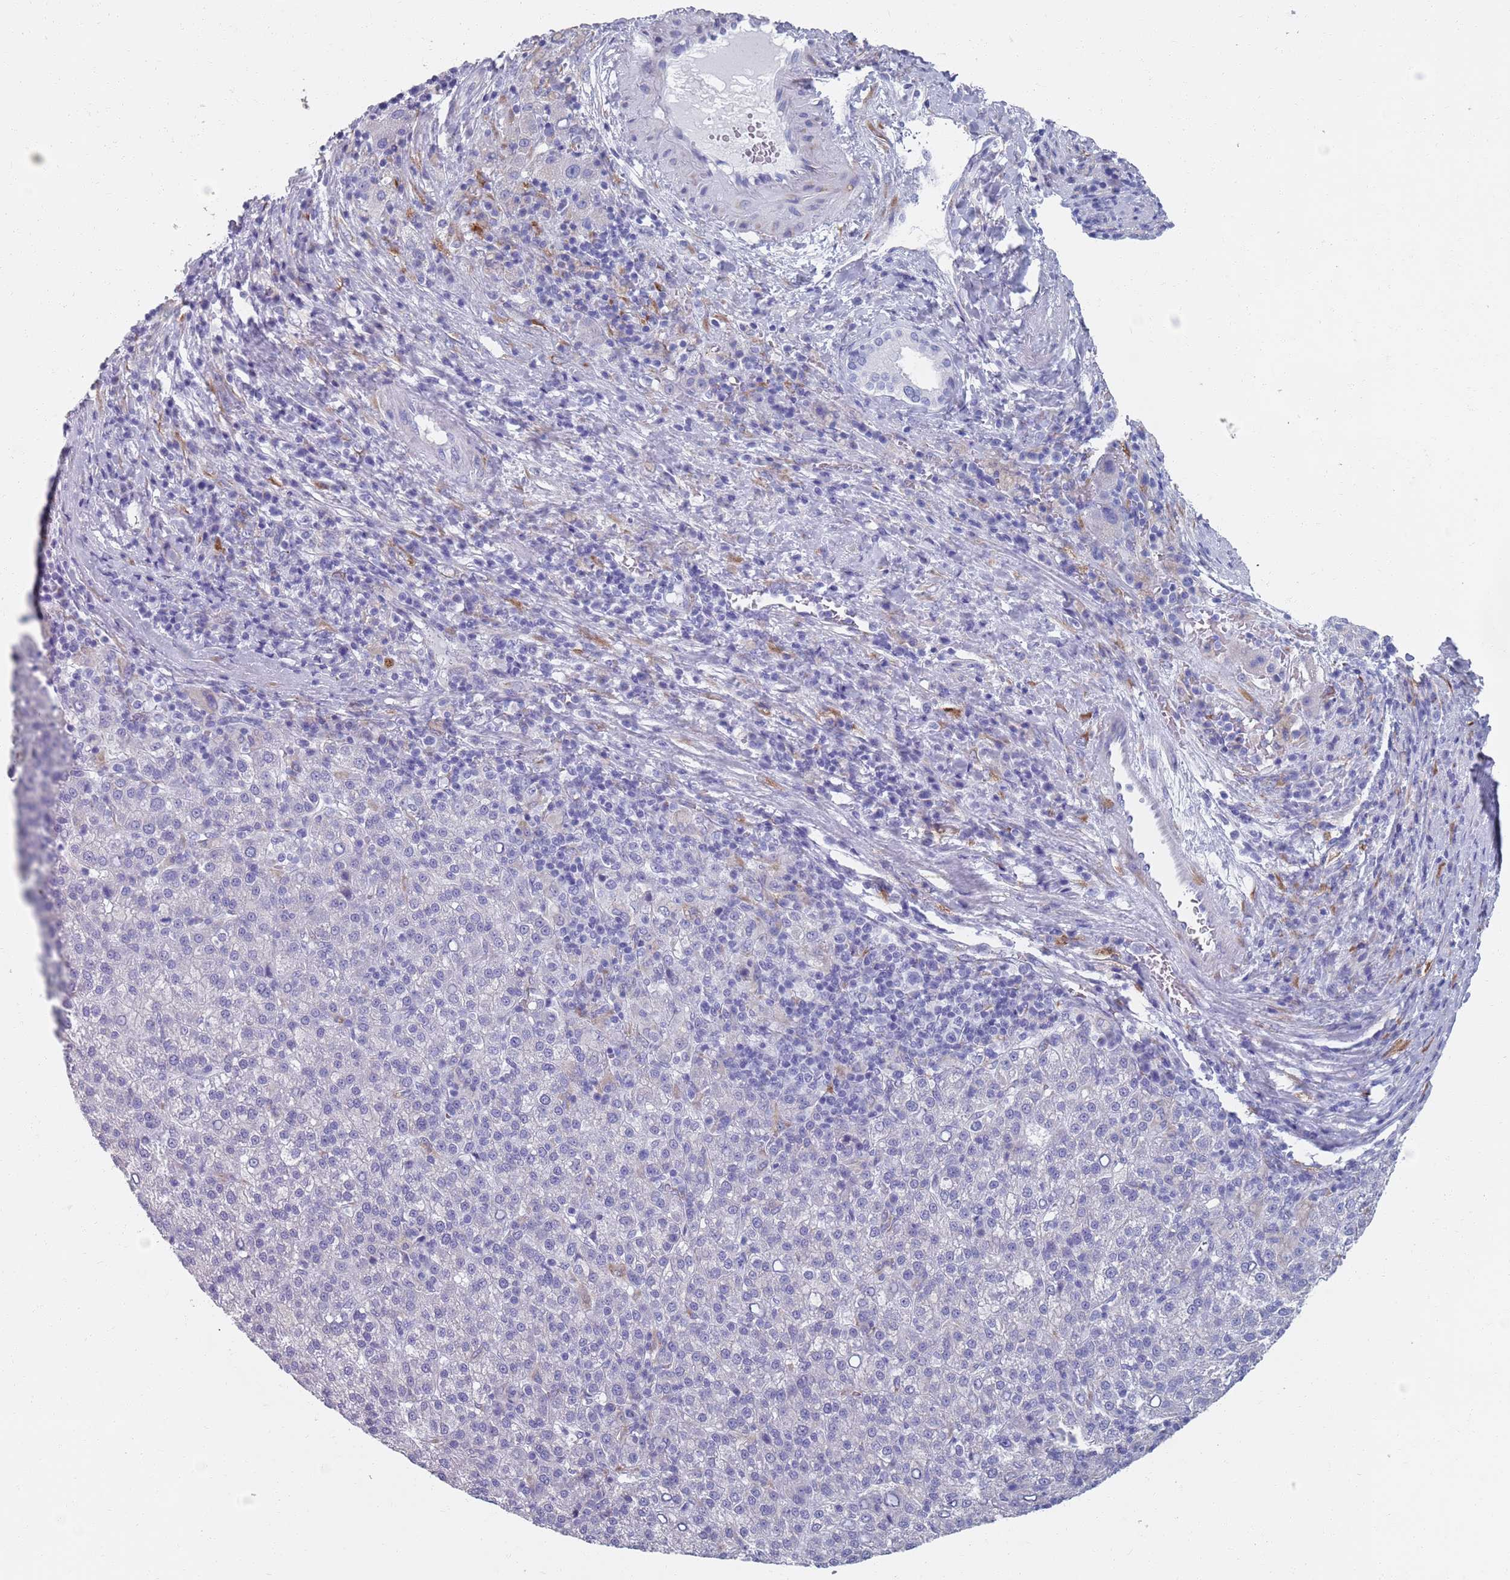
{"staining": {"intensity": "negative", "quantity": "none", "location": "none"}, "tissue": "liver cancer", "cell_type": "Tumor cells", "image_type": "cancer", "snomed": [{"axis": "morphology", "description": "Carcinoma, Hepatocellular, NOS"}, {"axis": "topography", "description": "Liver"}], "caption": "Tumor cells are negative for brown protein staining in liver hepatocellular carcinoma.", "gene": "PLOD1", "patient": {"sex": "female", "age": 58}}